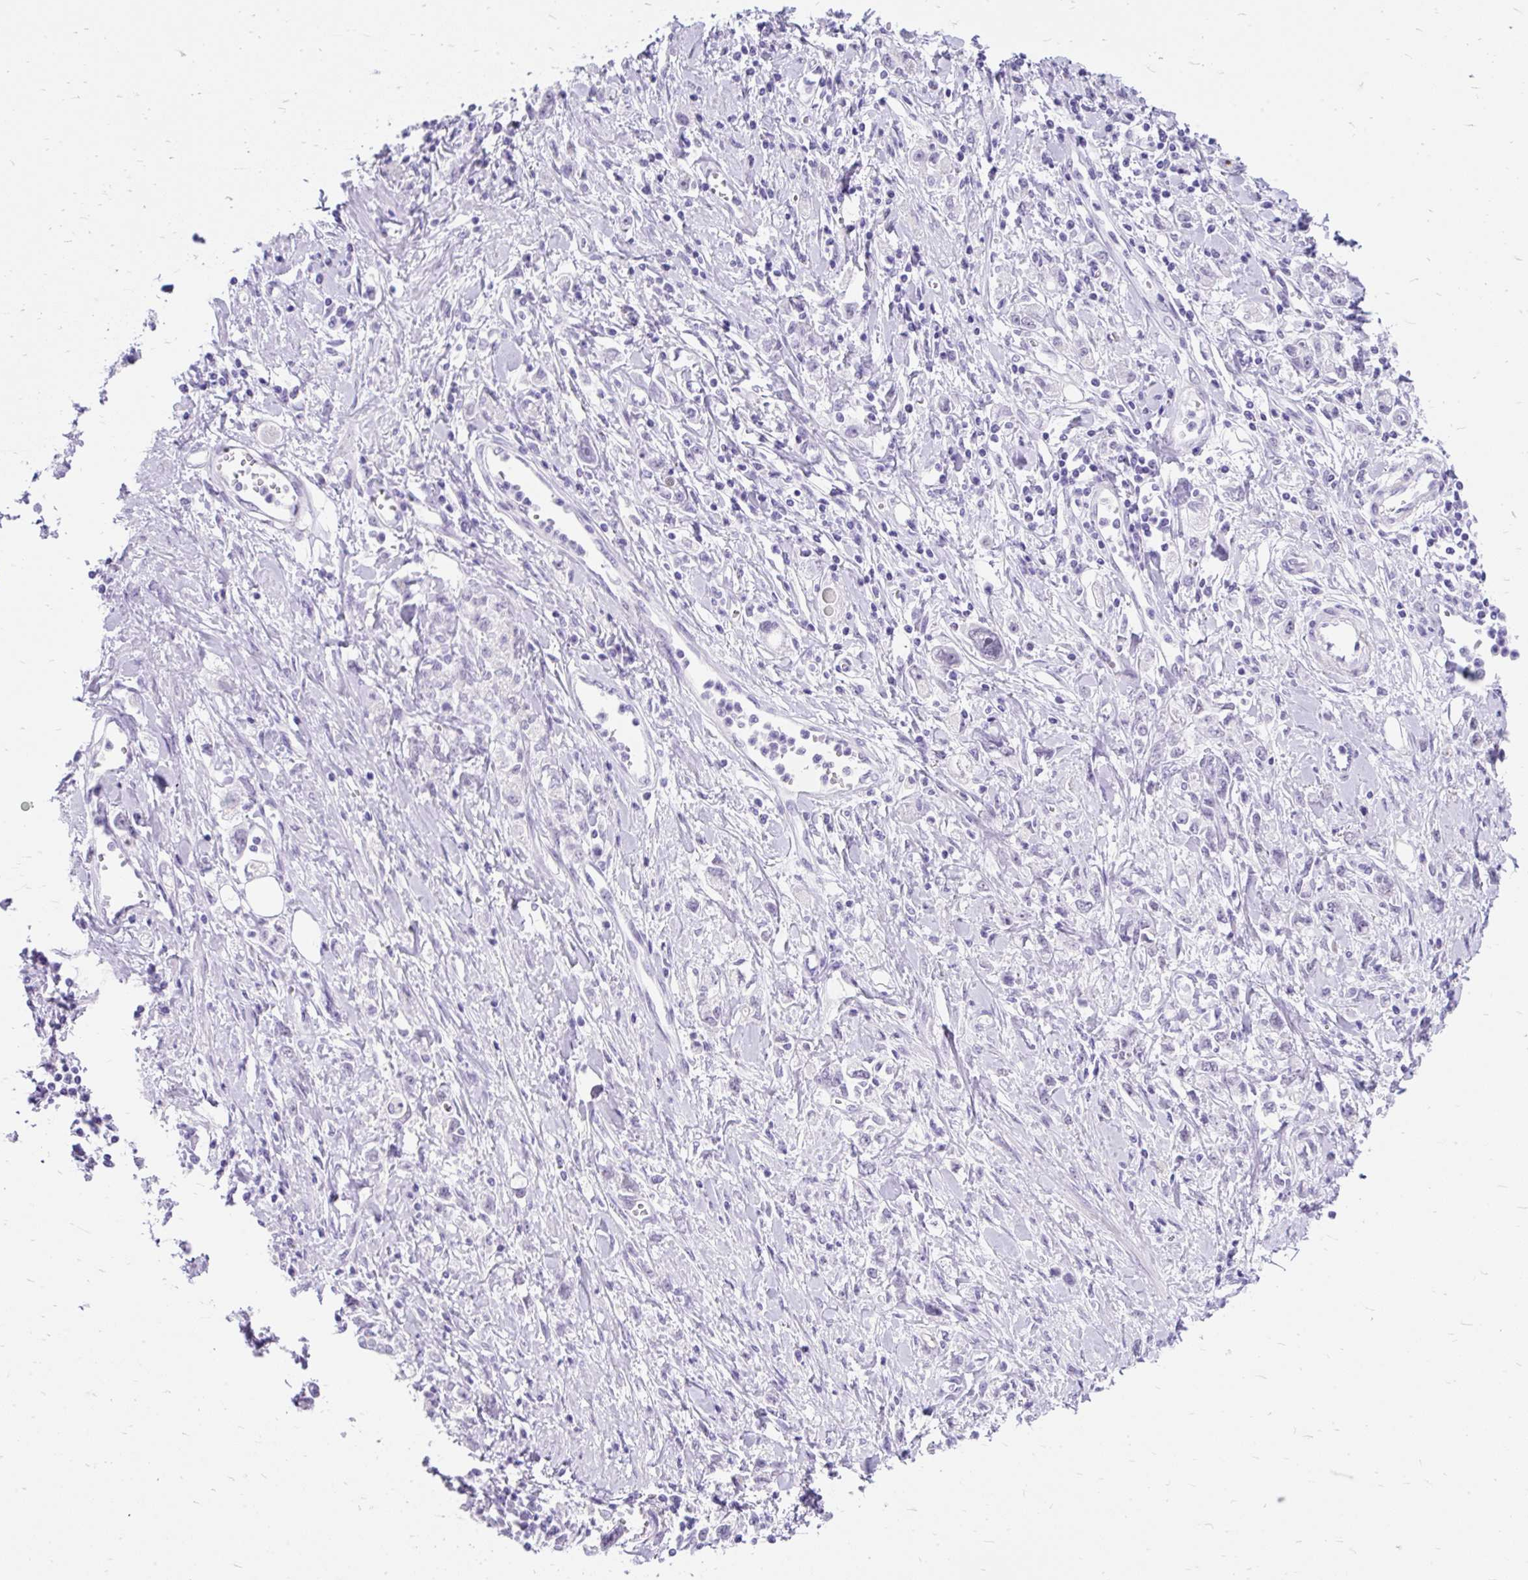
{"staining": {"intensity": "negative", "quantity": "none", "location": "none"}, "tissue": "stomach cancer", "cell_type": "Tumor cells", "image_type": "cancer", "snomed": [{"axis": "morphology", "description": "Adenocarcinoma, NOS"}, {"axis": "topography", "description": "Stomach"}], "caption": "Stomach cancer was stained to show a protein in brown. There is no significant expression in tumor cells. (IHC, brightfield microscopy, high magnification).", "gene": "SCGB1A1", "patient": {"sex": "female", "age": 76}}